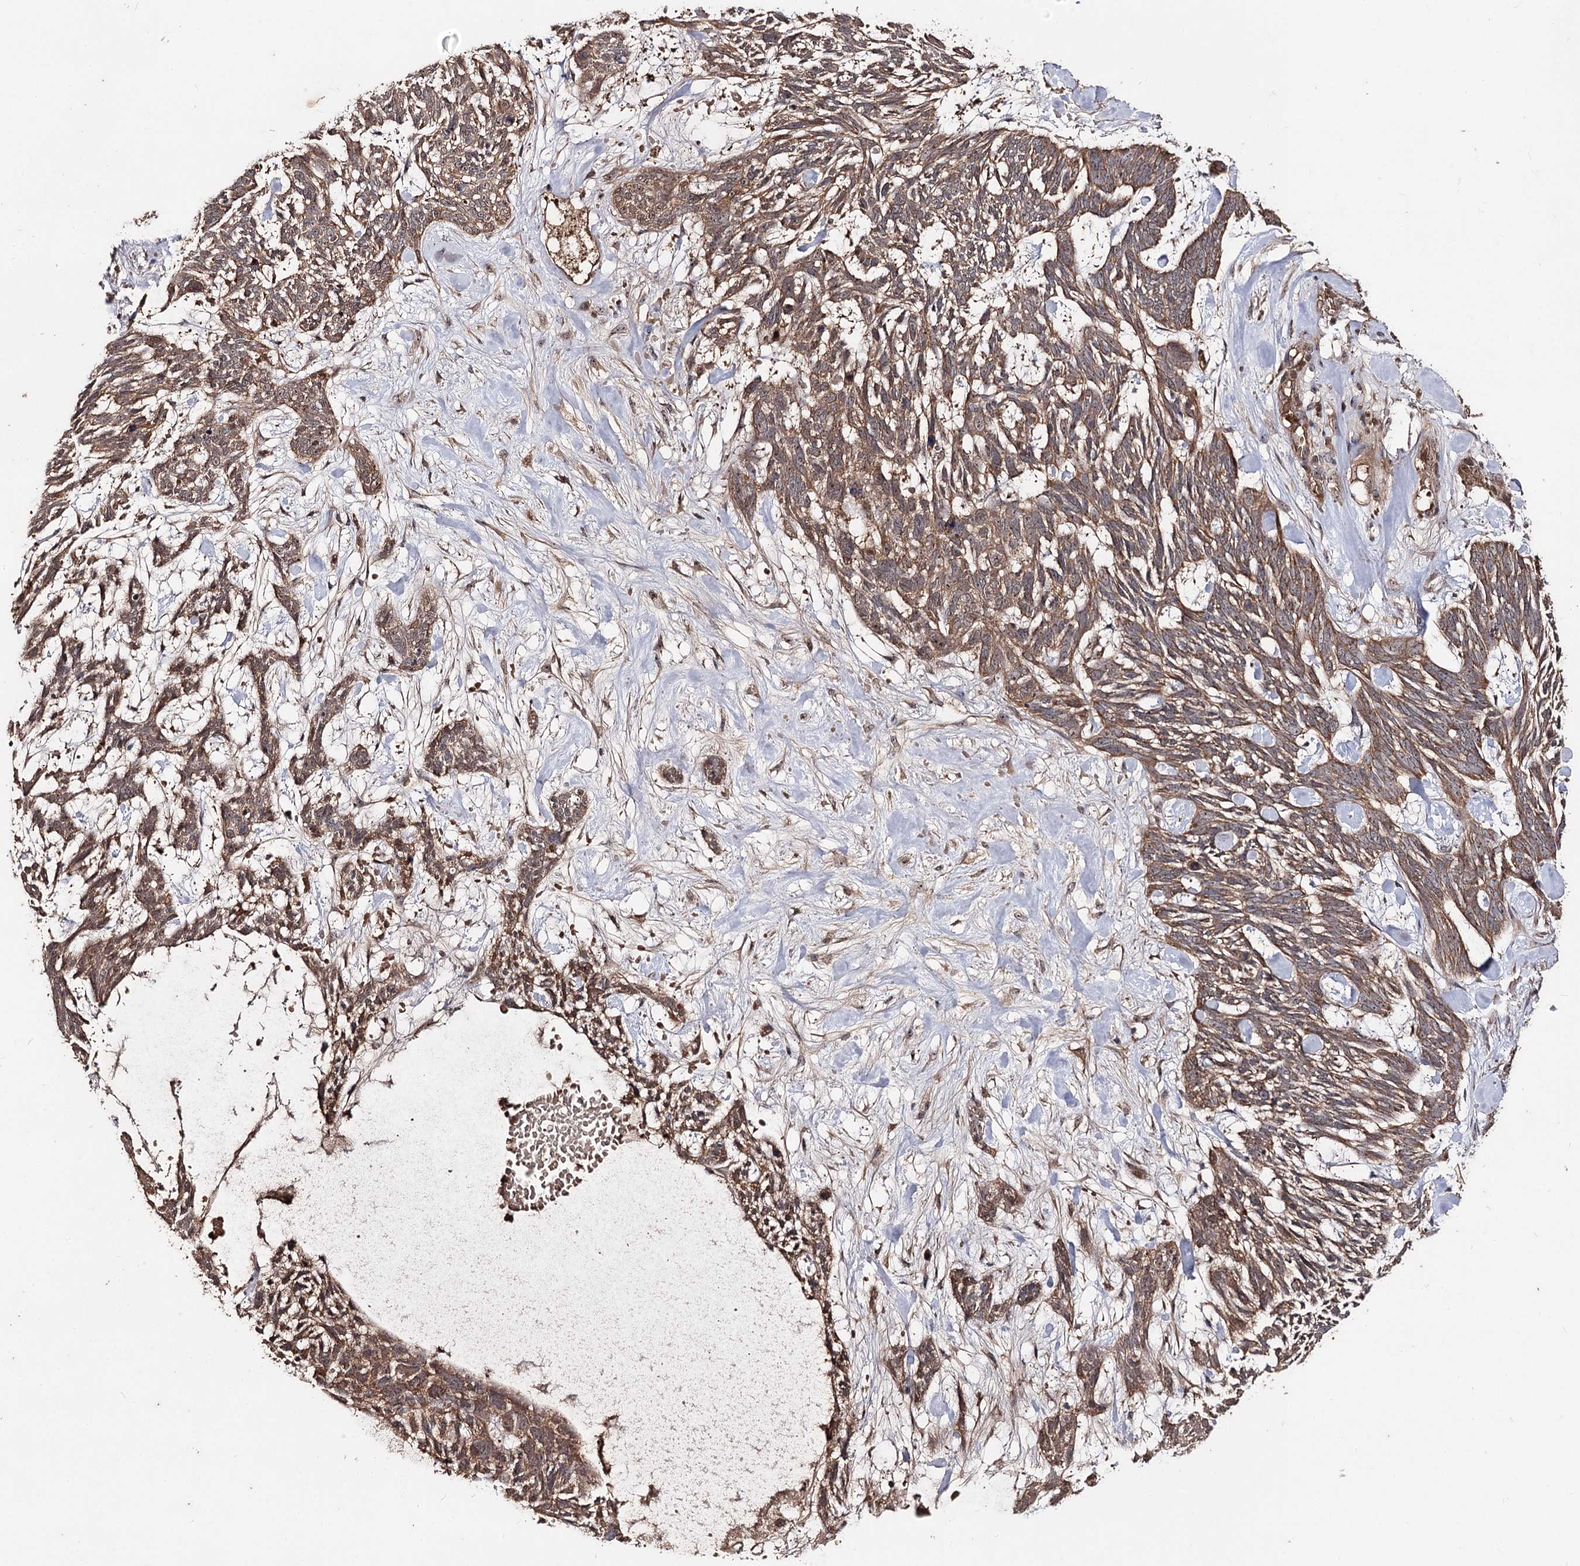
{"staining": {"intensity": "moderate", "quantity": ">75%", "location": "cytoplasmic/membranous"}, "tissue": "skin cancer", "cell_type": "Tumor cells", "image_type": "cancer", "snomed": [{"axis": "morphology", "description": "Basal cell carcinoma"}, {"axis": "topography", "description": "Skin"}], "caption": "Moderate cytoplasmic/membranous staining for a protein is identified in approximately >75% of tumor cells of basal cell carcinoma (skin) using immunohistochemistry (IHC).", "gene": "FAM53B", "patient": {"sex": "male", "age": 88}}